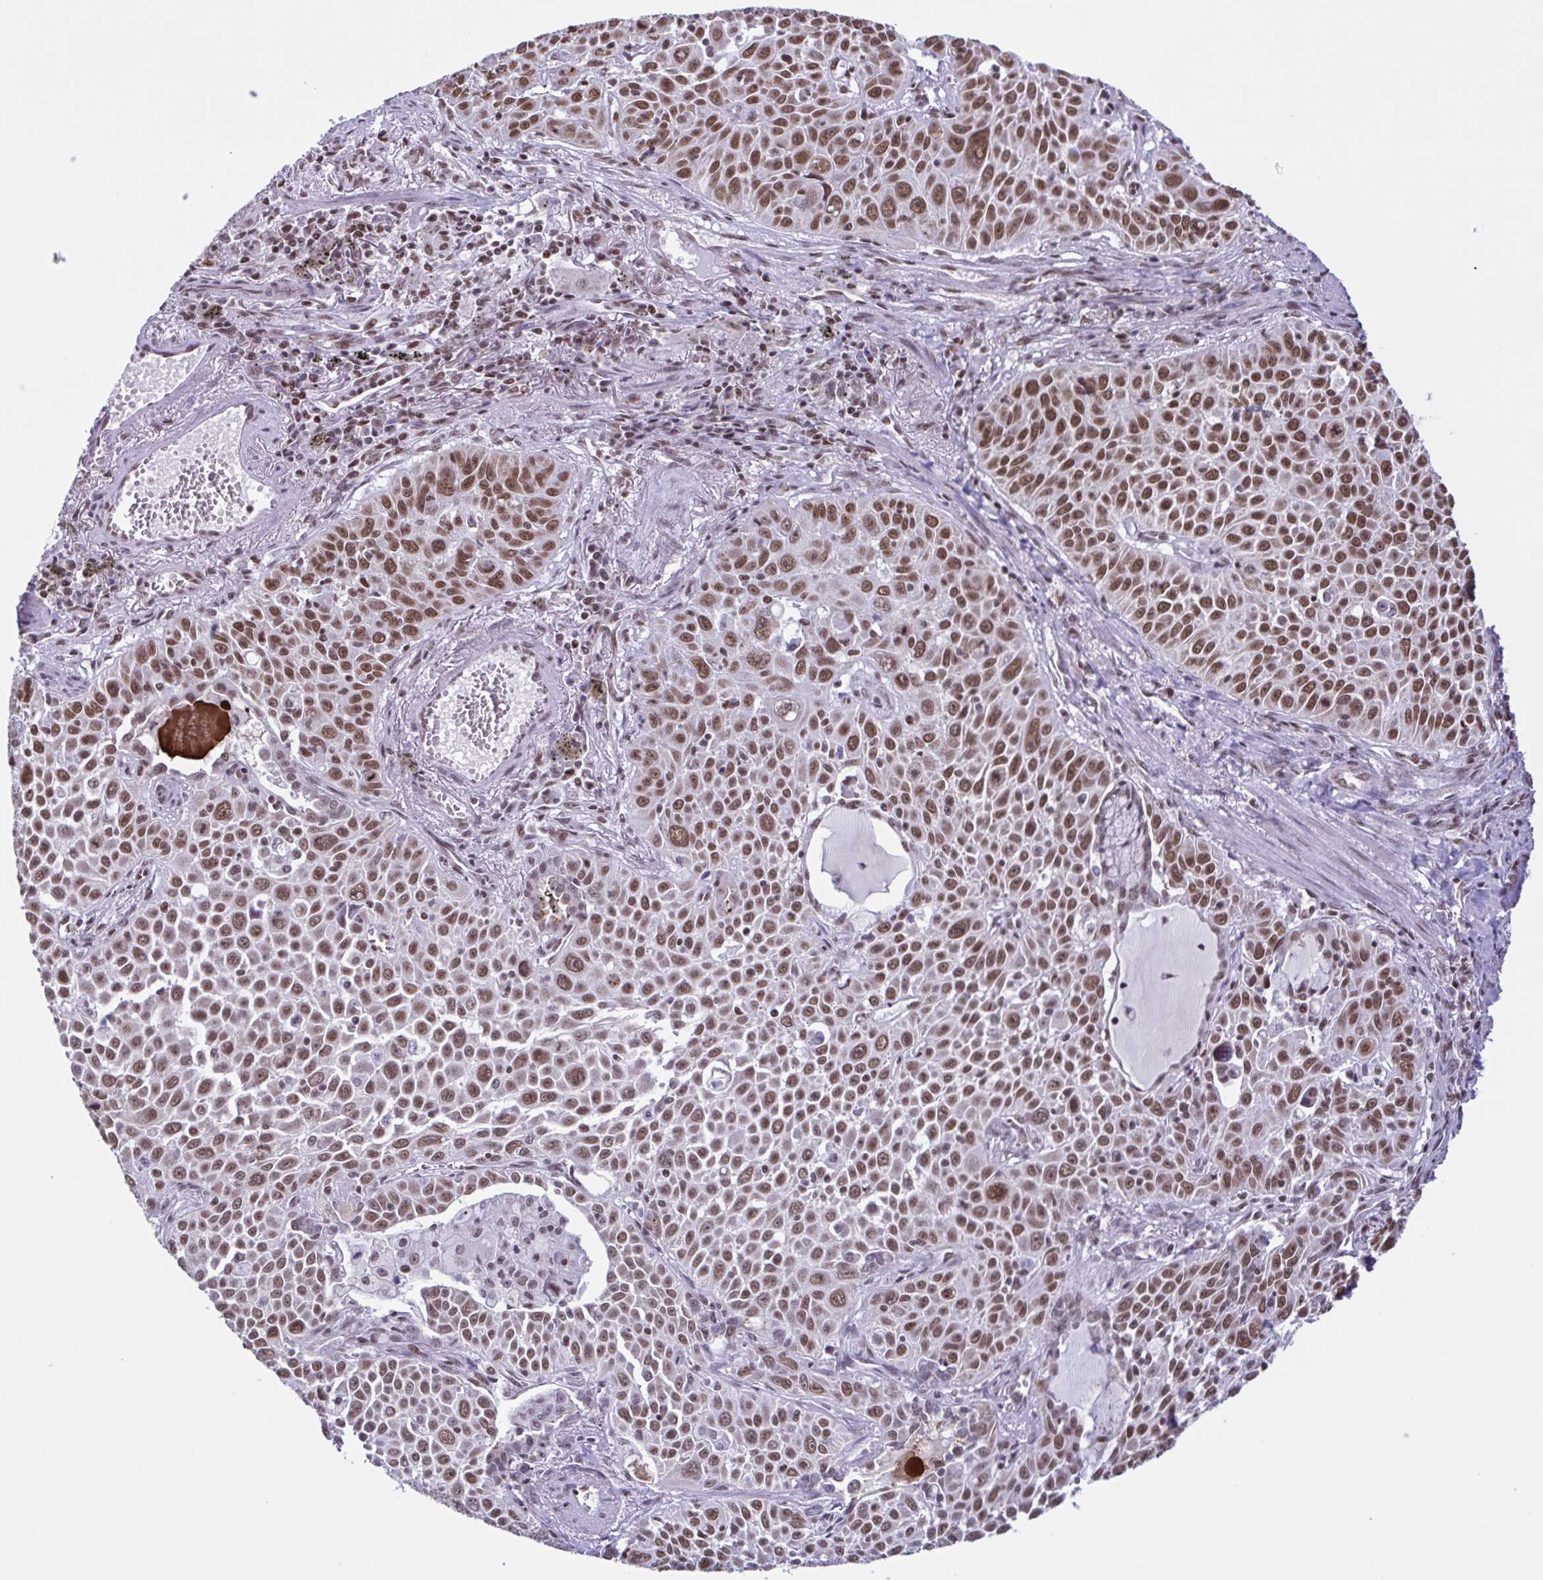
{"staining": {"intensity": "moderate", "quantity": ">75%", "location": "nuclear"}, "tissue": "lung cancer", "cell_type": "Tumor cells", "image_type": "cancer", "snomed": [{"axis": "morphology", "description": "Squamous cell carcinoma, NOS"}, {"axis": "morphology", "description": "Squamous cell carcinoma, metastatic, NOS"}, {"axis": "topography", "description": "Lymph node"}, {"axis": "topography", "description": "Lung"}], "caption": "Tumor cells reveal moderate nuclear positivity in approximately >75% of cells in metastatic squamous cell carcinoma (lung).", "gene": "TIMM21", "patient": {"sex": "female", "age": 62}}